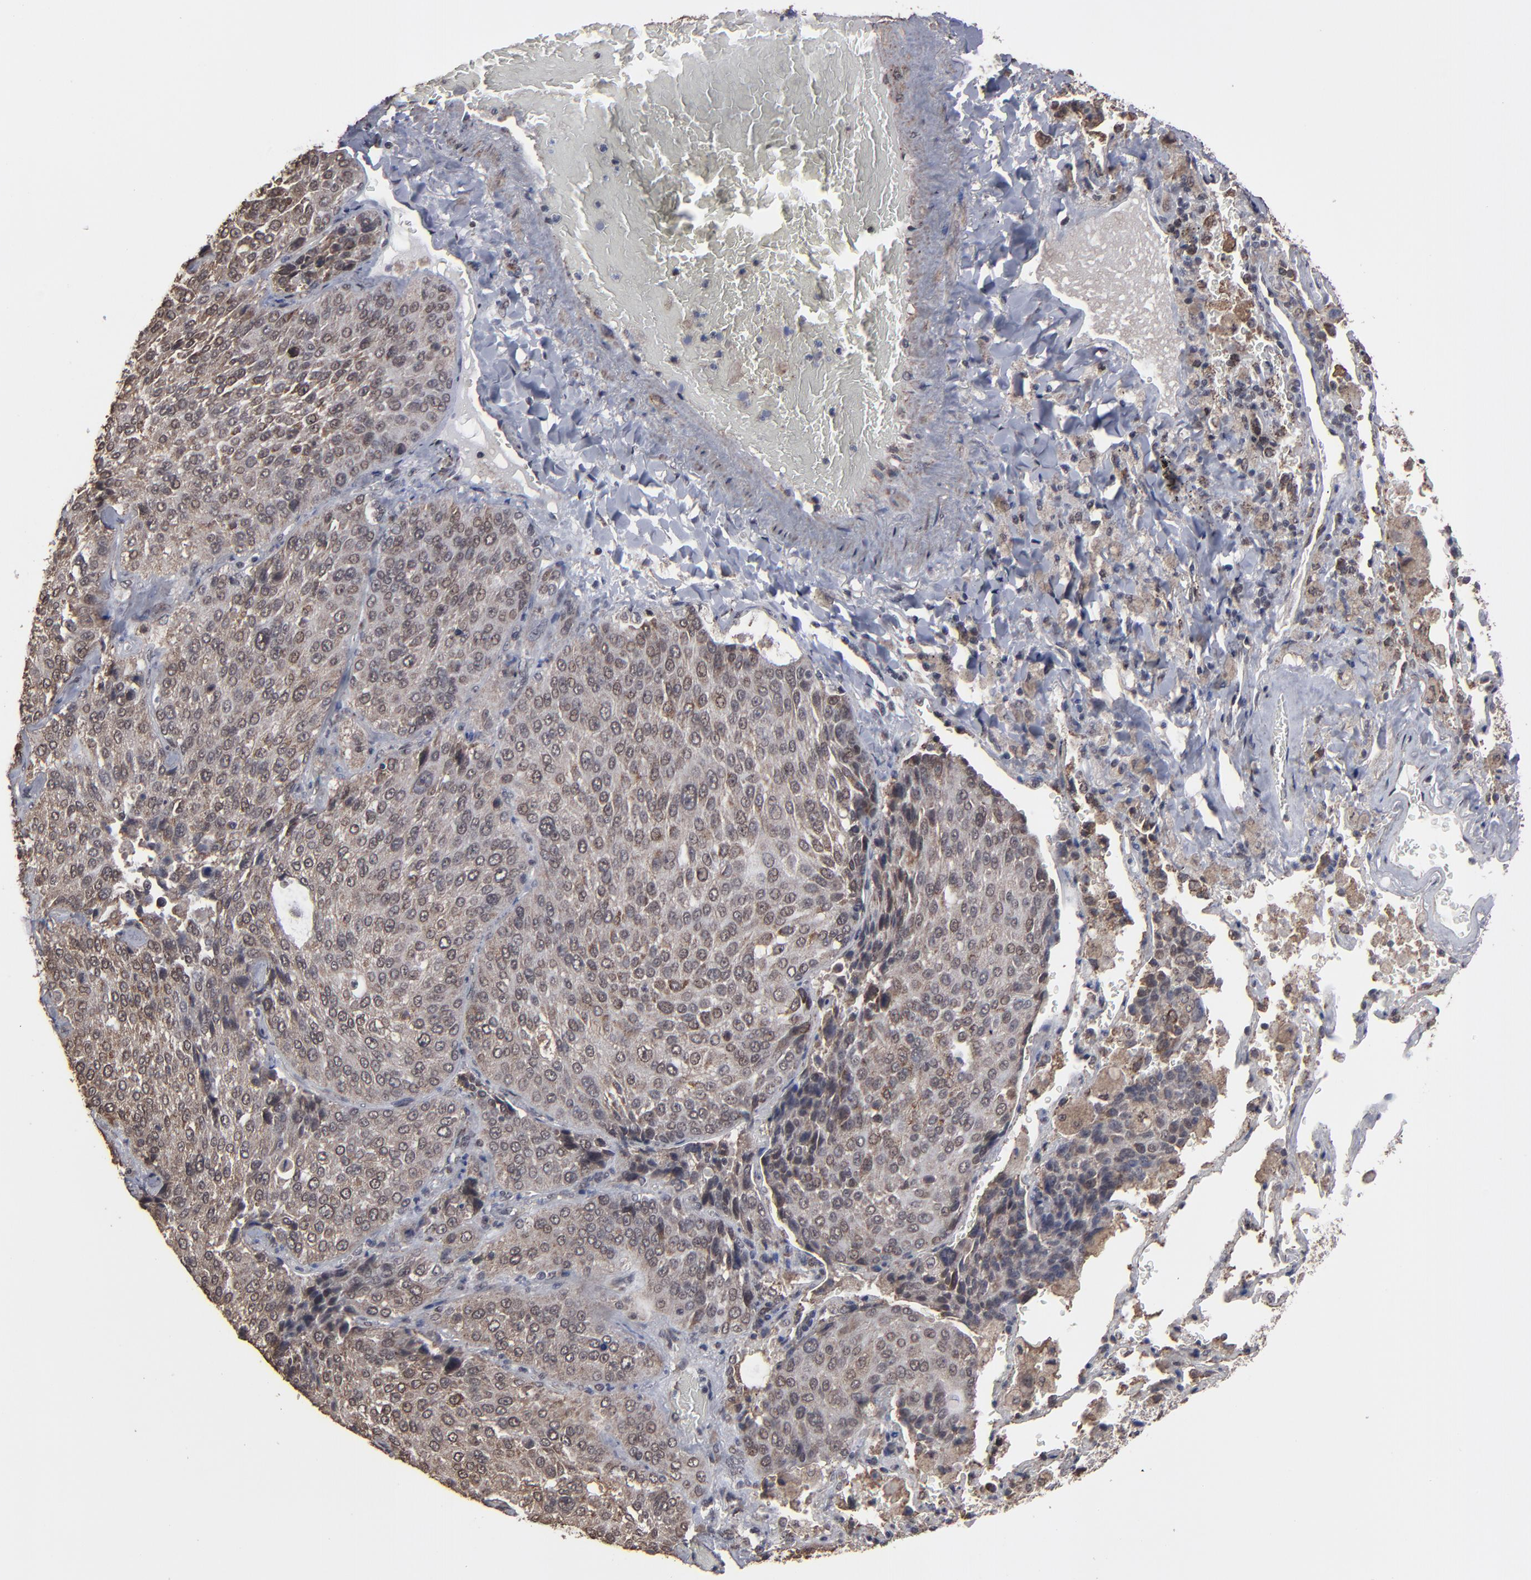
{"staining": {"intensity": "weak", "quantity": ">75%", "location": "cytoplasmic/membranous,nuclear"}, "tissue": "lung cancer", "cell_type": "Tumor cells", "image_type": "cancer", "snomed": [{"axis": "morphology", "description": "Squamous cell carcinoma, NOS"}, {"axis": "topography", "description": "Lung"}], "caption": "High-power microscopy captured an immunohistochemistry (IHC) micrograph of lung cancer, revealing weak cytoplasmic/membranous and nuclear staining in about >75% of tumor cells.", "gene": "BNIP3", "patient": {"sex": "male", "age": 54}}